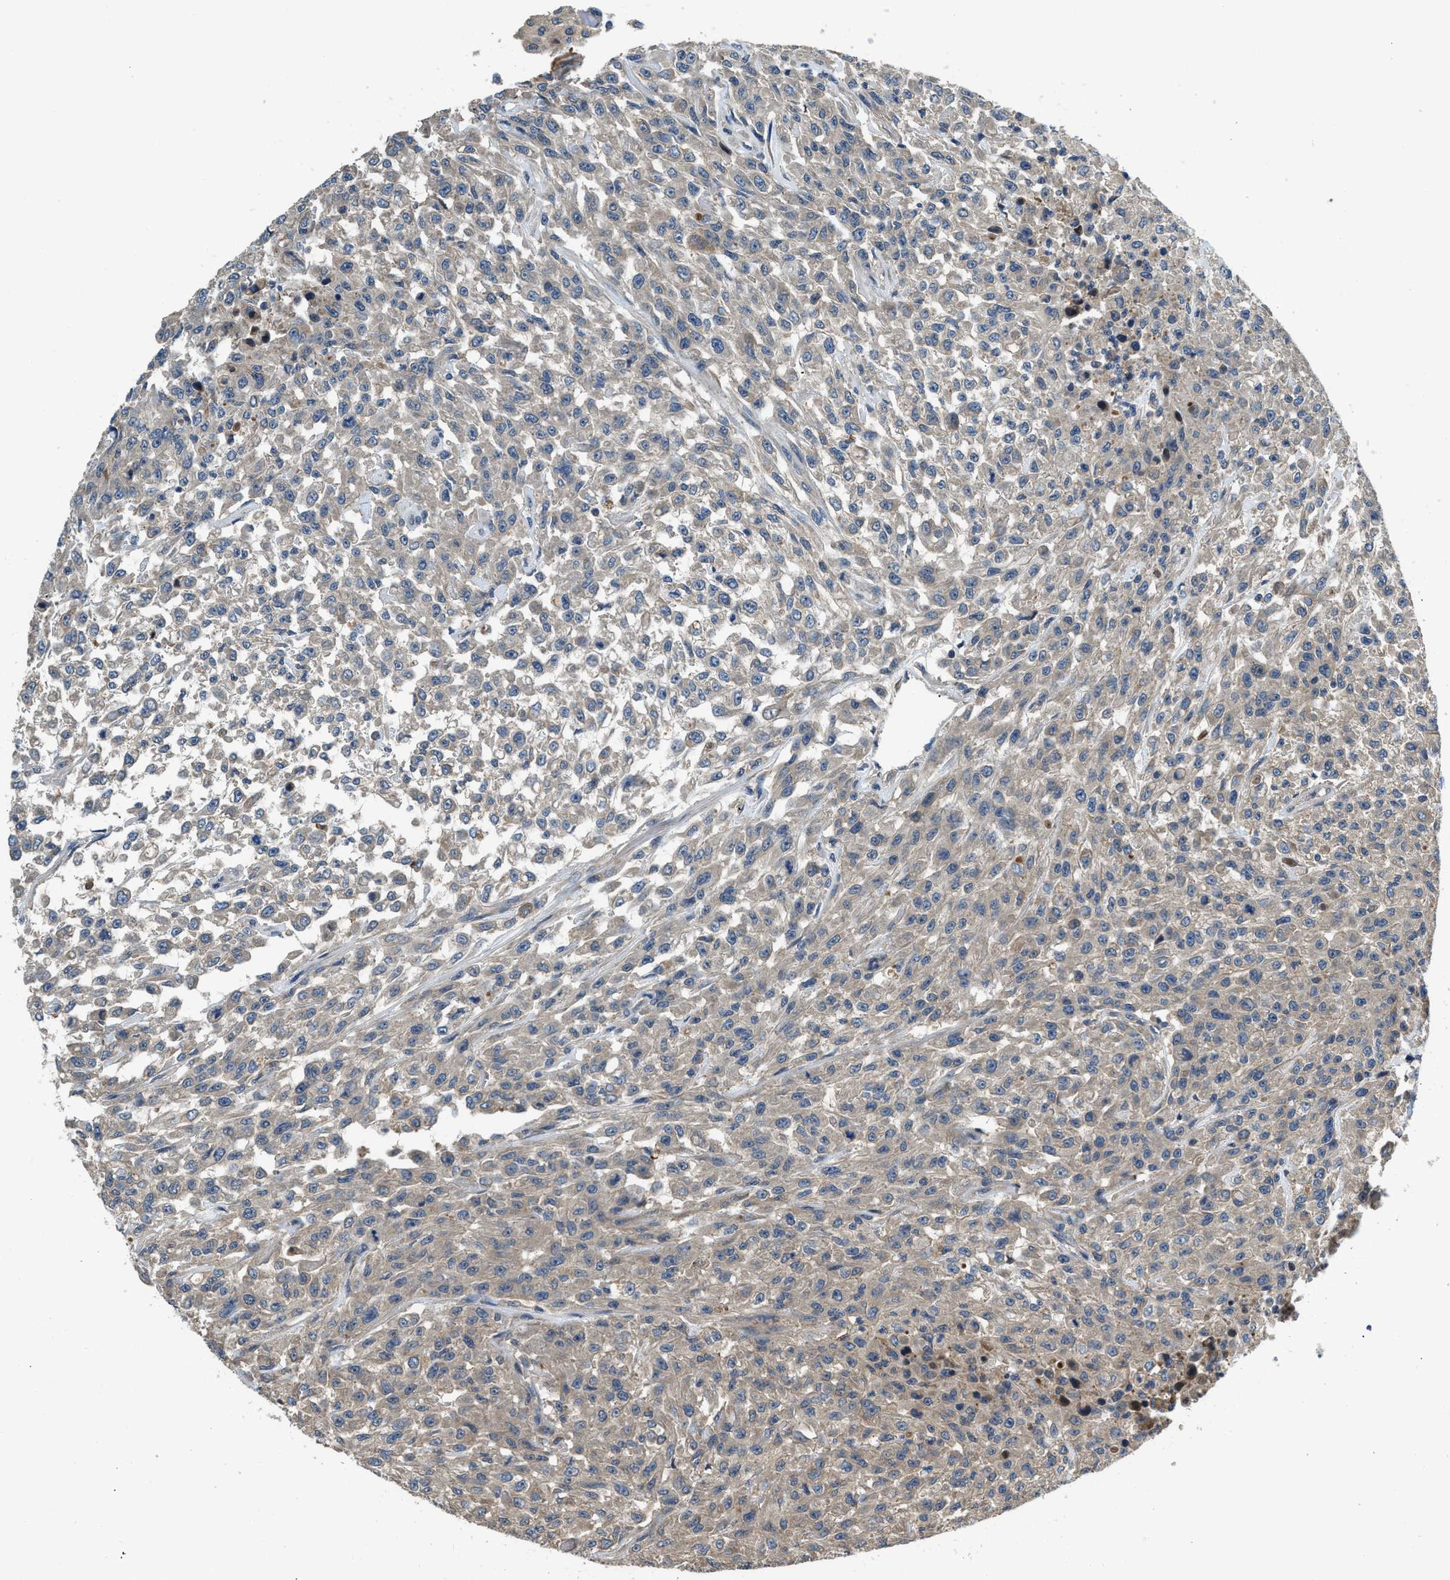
{"staining": {"intensity": "weak", "quantity": "25%-75%", "location": "cytoplasmic/membranous"}, "tissue": "urothelial cancer", "cell_type": "Tumor cells", "image_type": "cancer", "snomed": [{"axis": "morphology", "description": "Urothelial carcinoma, High grade"}, {"axis": "topography", "description": "Urinary bladder"}], "caption": "Tumor cells demonstrate weak cytoplasmic/membranous positivity in about 25%-75% of cells in high-grade urothelial carcinoma.", "gene": "IL3RA", "patient": {"sex": "male", "age": 46}}